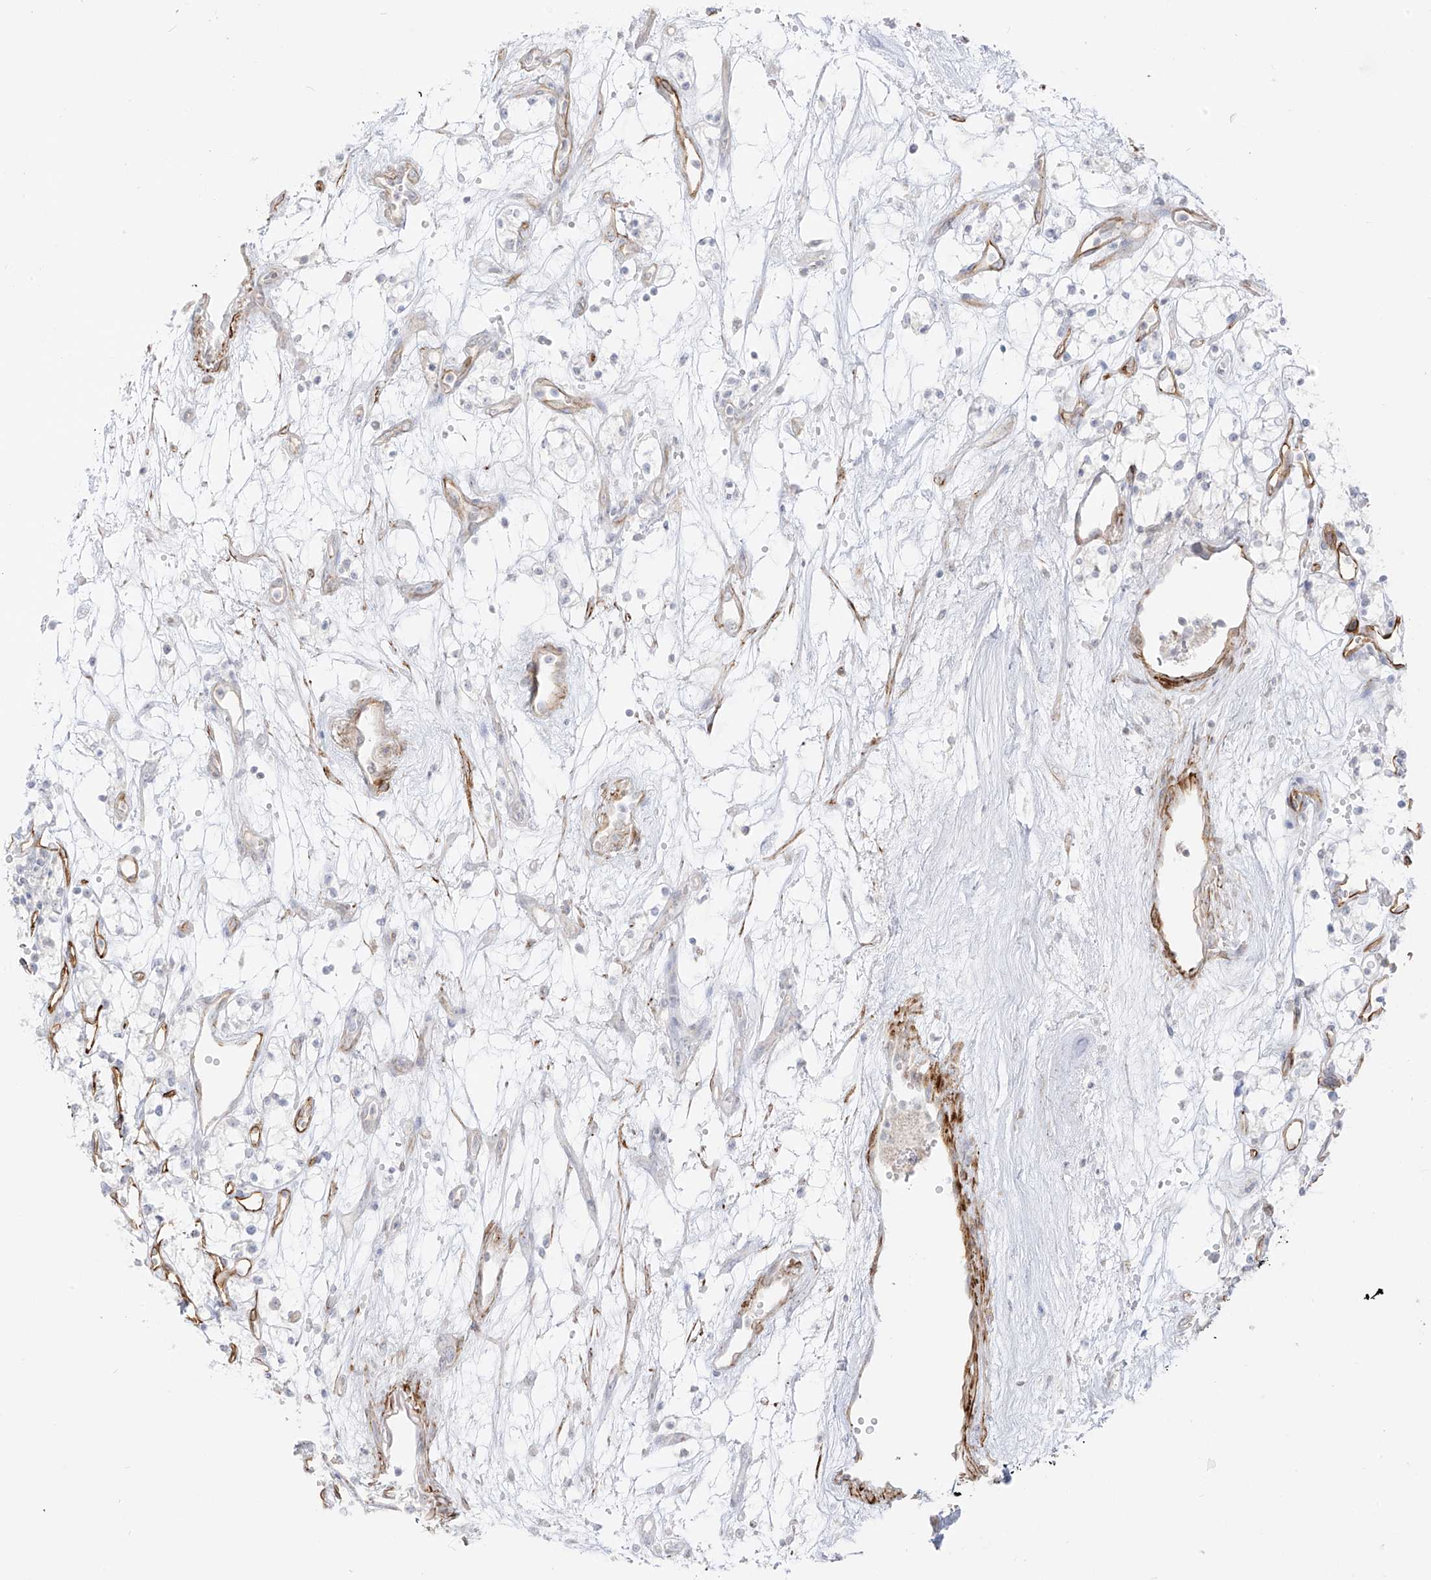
{"staining": {"intensity": "negative", "quantity": "none", "location": "none"}, "tissue": "renal cancer", "cell_type": "Tumor cells", "image_type": "cancer", "snomed": [{"axis": "morphology", "description": "Adenocarcinoma, NOS"}, {"axis": "topography", "description": "Kidney"}], "caption": "This is an immunohistochemistry image of adenocarcinoma (renal). There is no staining in tumor cells.", "gene": "C11orf87", "patient": {"sex": "male", "age": 59}}